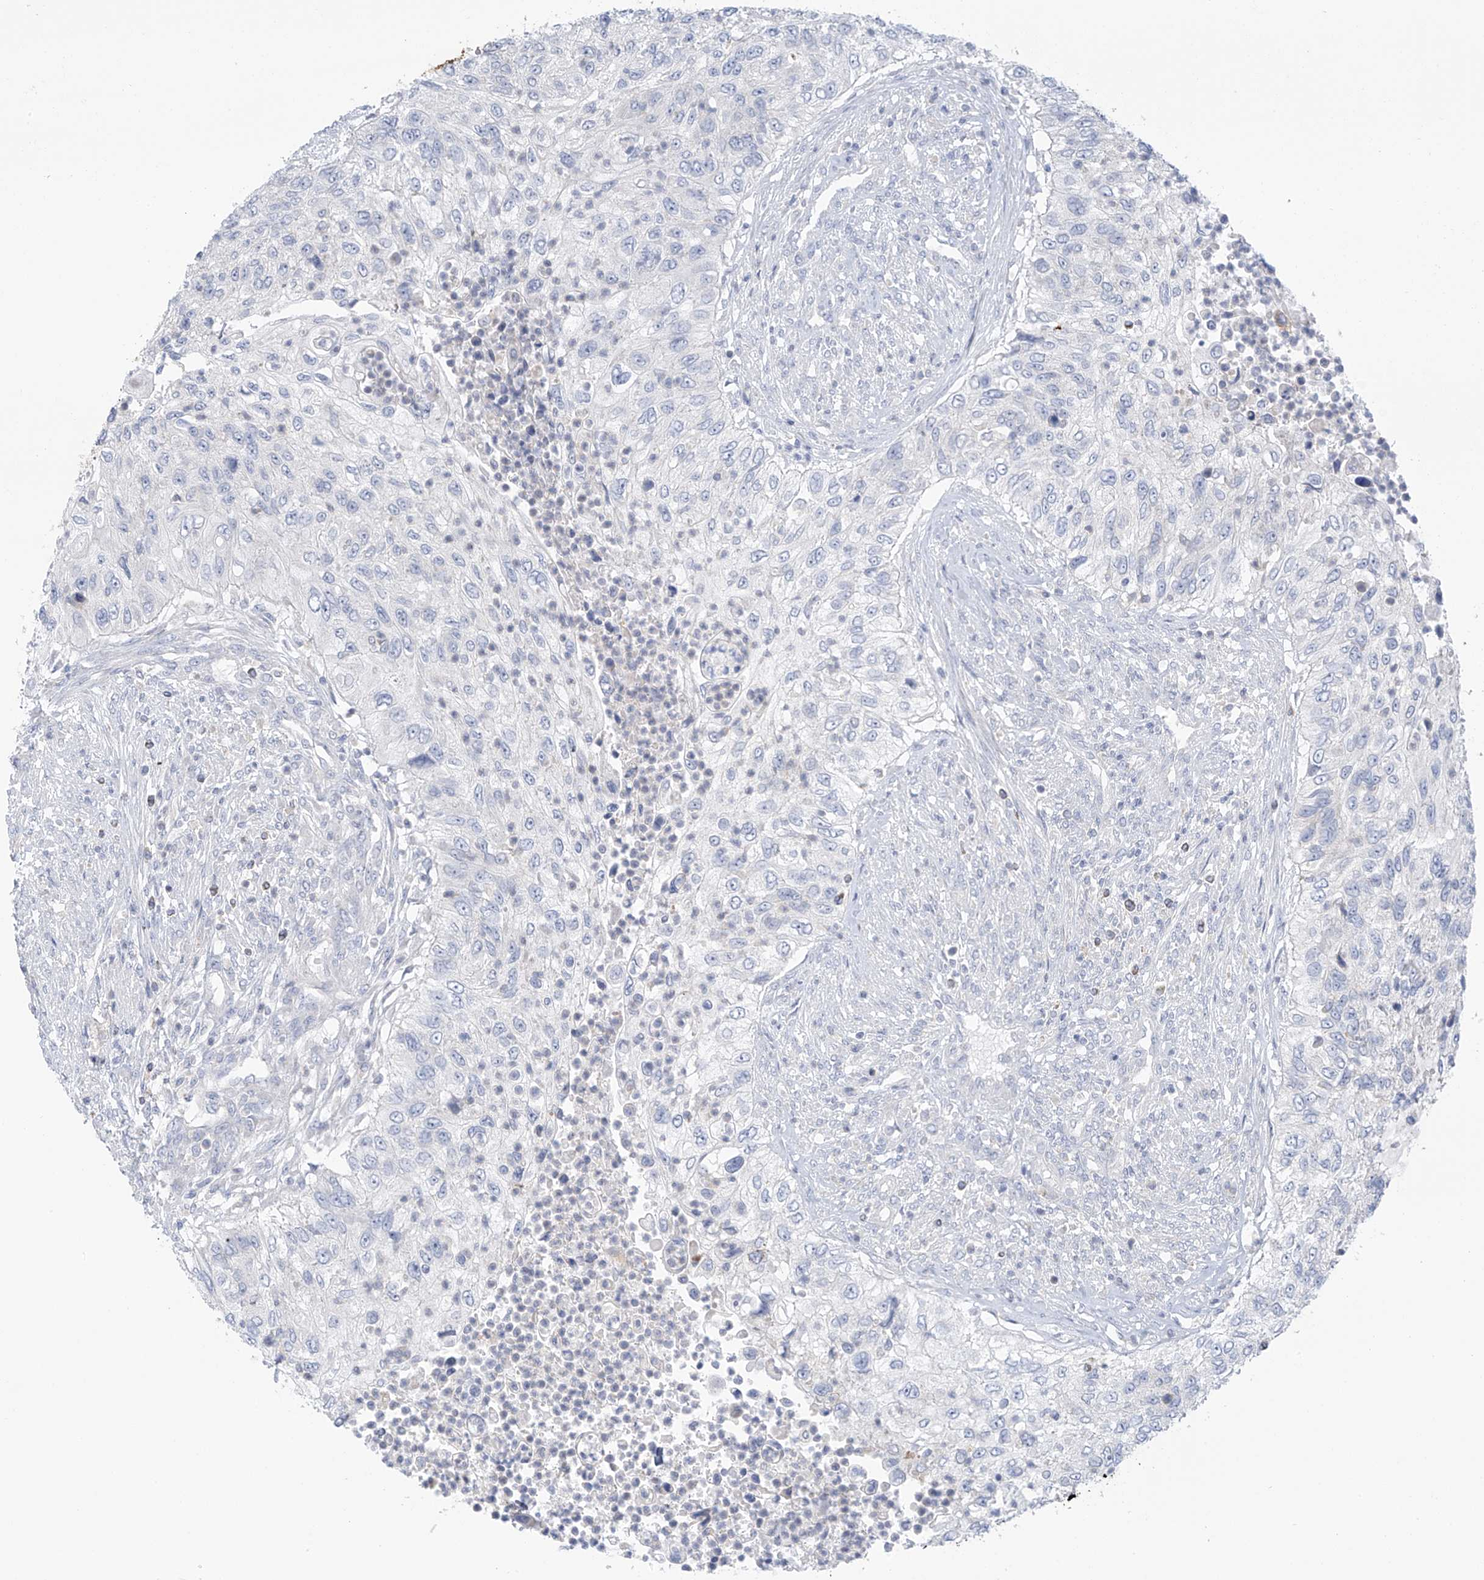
{"staining": {"intensity": "negative", "quantity": "none", "location": "none"}, "tissue": "urothelial cancer", "cell_type": "Tumor cells", "image_type": "cancer", "snomed": [{"axis": "morphology", "description": "Urothelial carcinoma, High grade"}, {"axis": "topography", "description": "Urinary bladder"}], "caption": "This is an IHC micrograph of human urothelial carcinoma (high-grade). There is no expression in tumor cells.", "gene": "SLC6A12", "patient": {"sex": "female", "age": 60}}